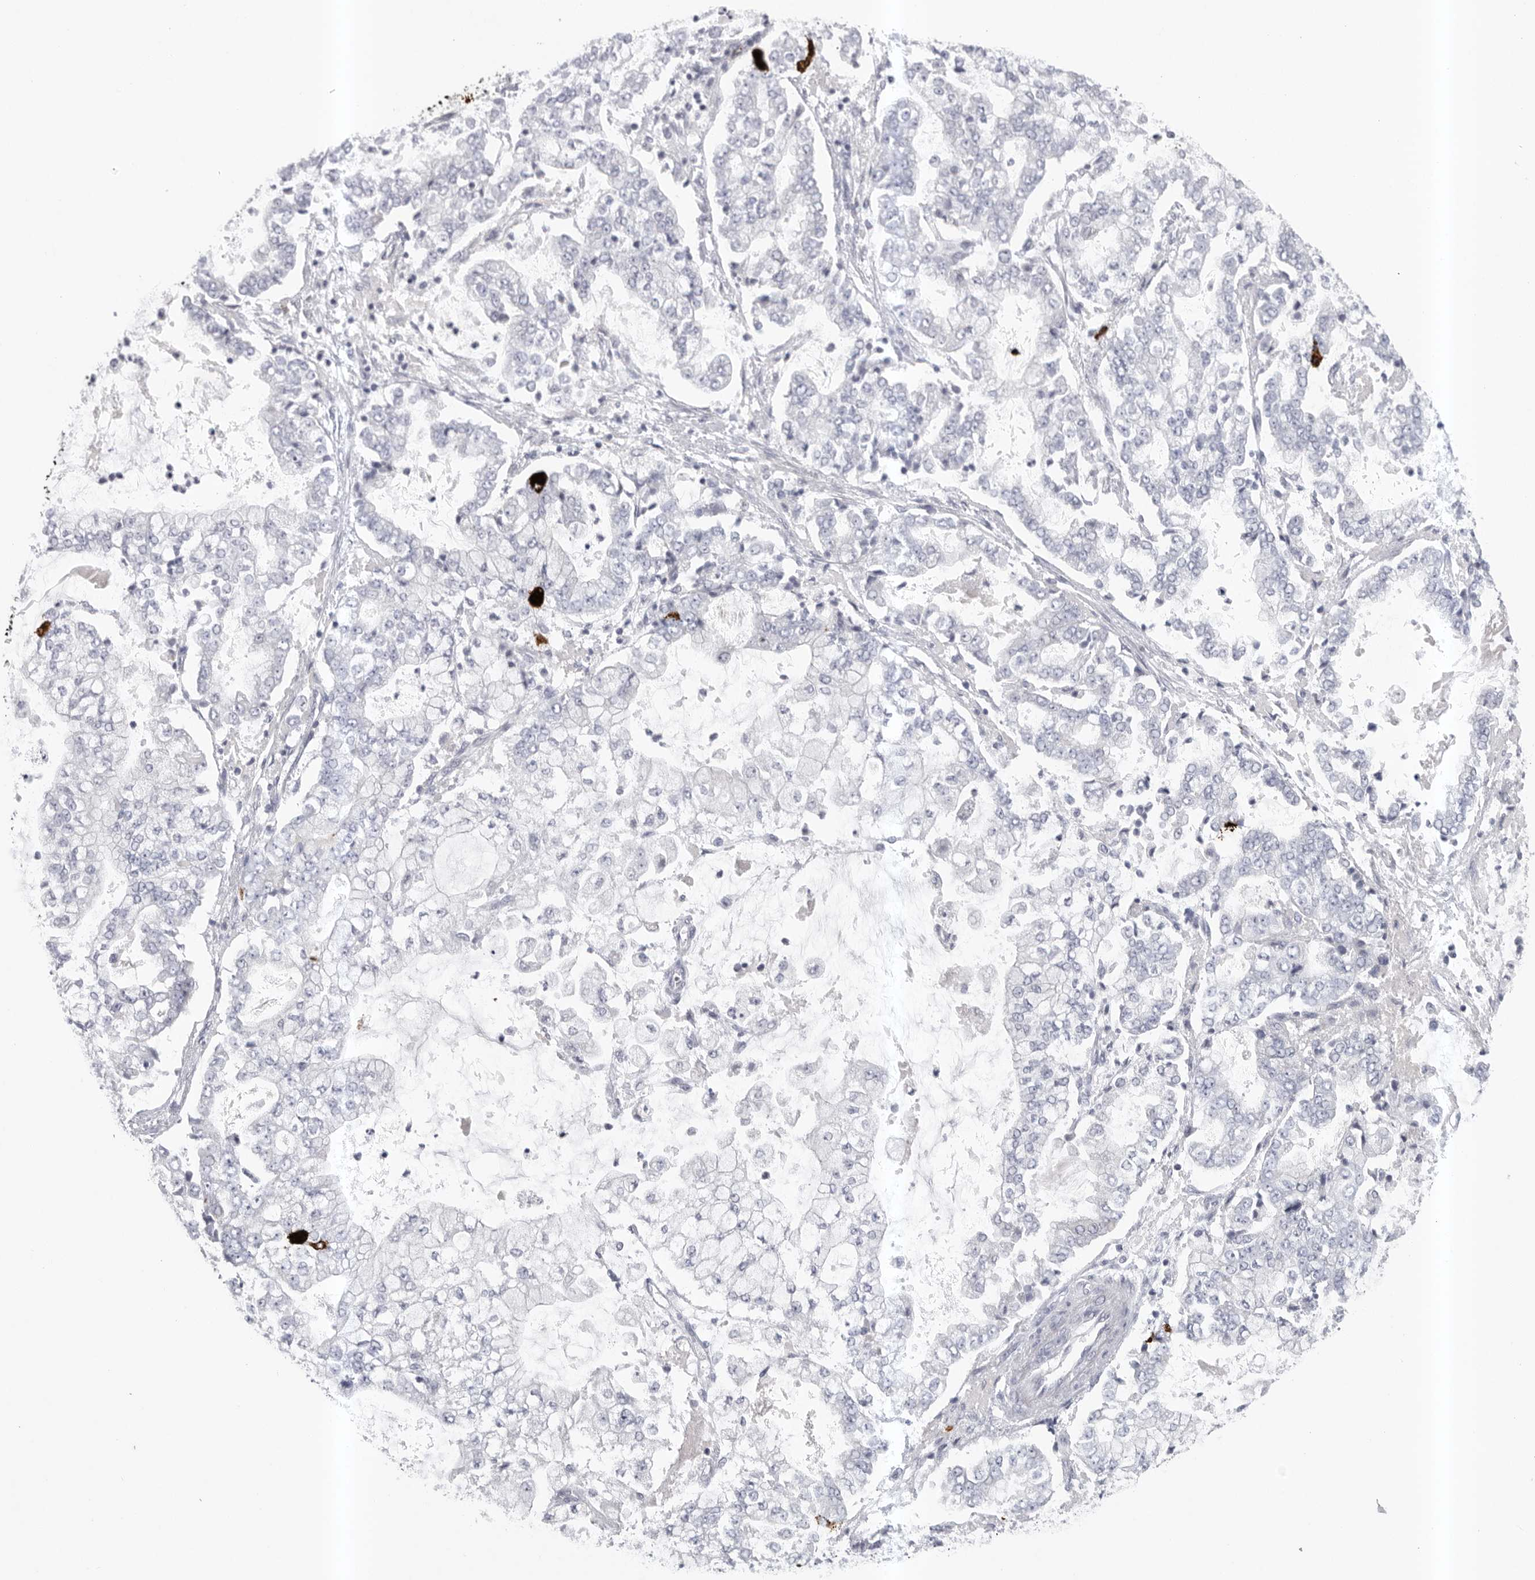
{"staining": {"intensity": "negative", "quantity": "none", "location": "none"}, "tissue": "stomach cancer", "cell_type": "Tumor cells", "image_type": "cancer", "snomed": [{"axis": "morphology", "description": "Adenocarcinoma, NOS"}, {"axis": "topography", "description": "Stomach"}], "caption": "Image shows no protein staining in tumor cells of adenocarcinoma (stomach) tissue.", "gene": "TMEM69", "patient": {"sex": "male", "age": 76}}